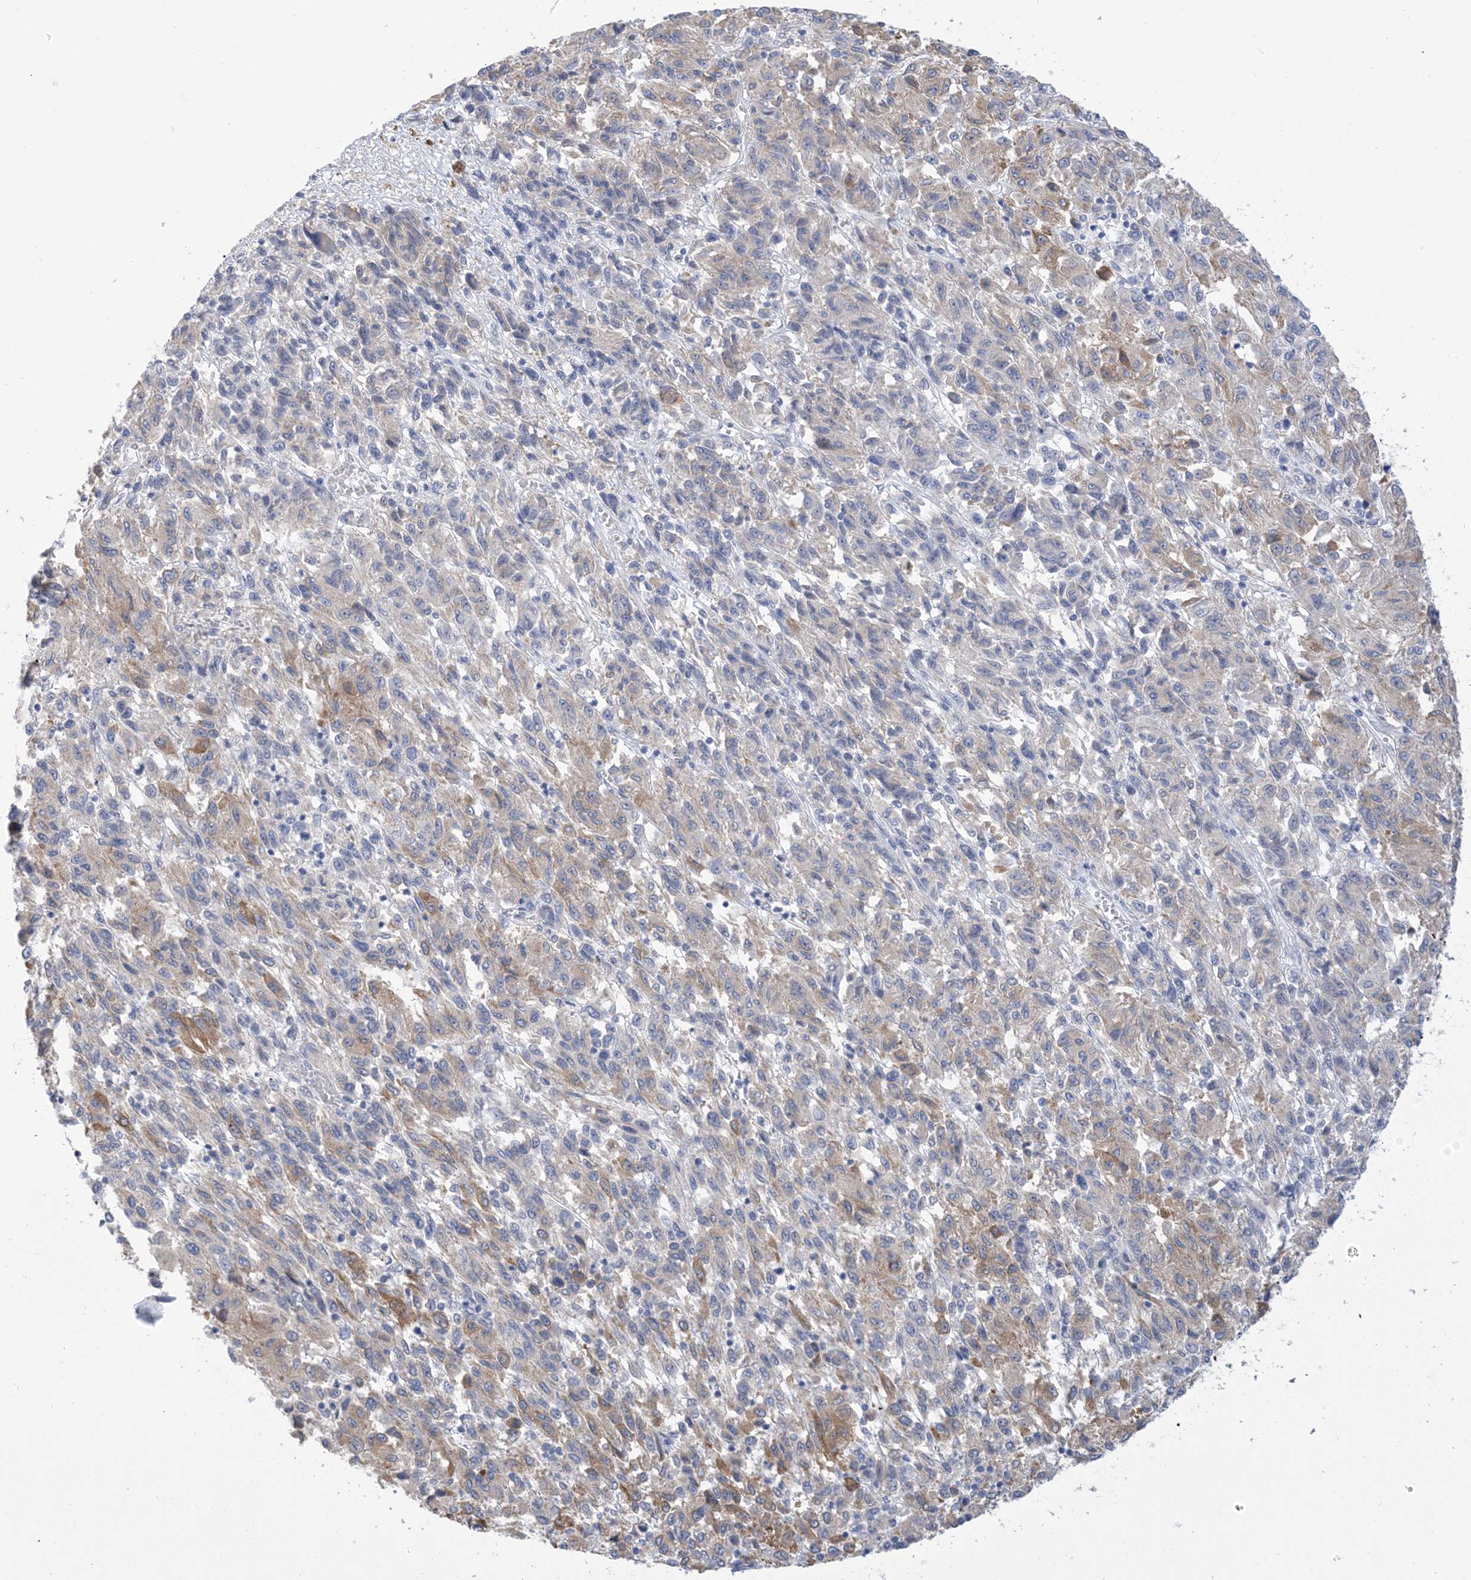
{"staining": {"intensity": "weak", "quantity": "25%-75%", "location": "cytoplasmic/membranous"}, "tissue": "melanoma", "cell_type": "Tumor cells", "image_type": "cancer", "snomed": [{"axis": "morphology", "description": "Malignant melanoma, Metastatic site"}, {"axis": "topography", "description": "Lung"}], "caption": "Melanoma tissue exhibits weak cytoplasmic/membranous staining in approximately 25%-75% of tumor cells Nuclei are stained in blue.", "gene": "TTYH1", "patient": {"sex": "male", "age": 64}}